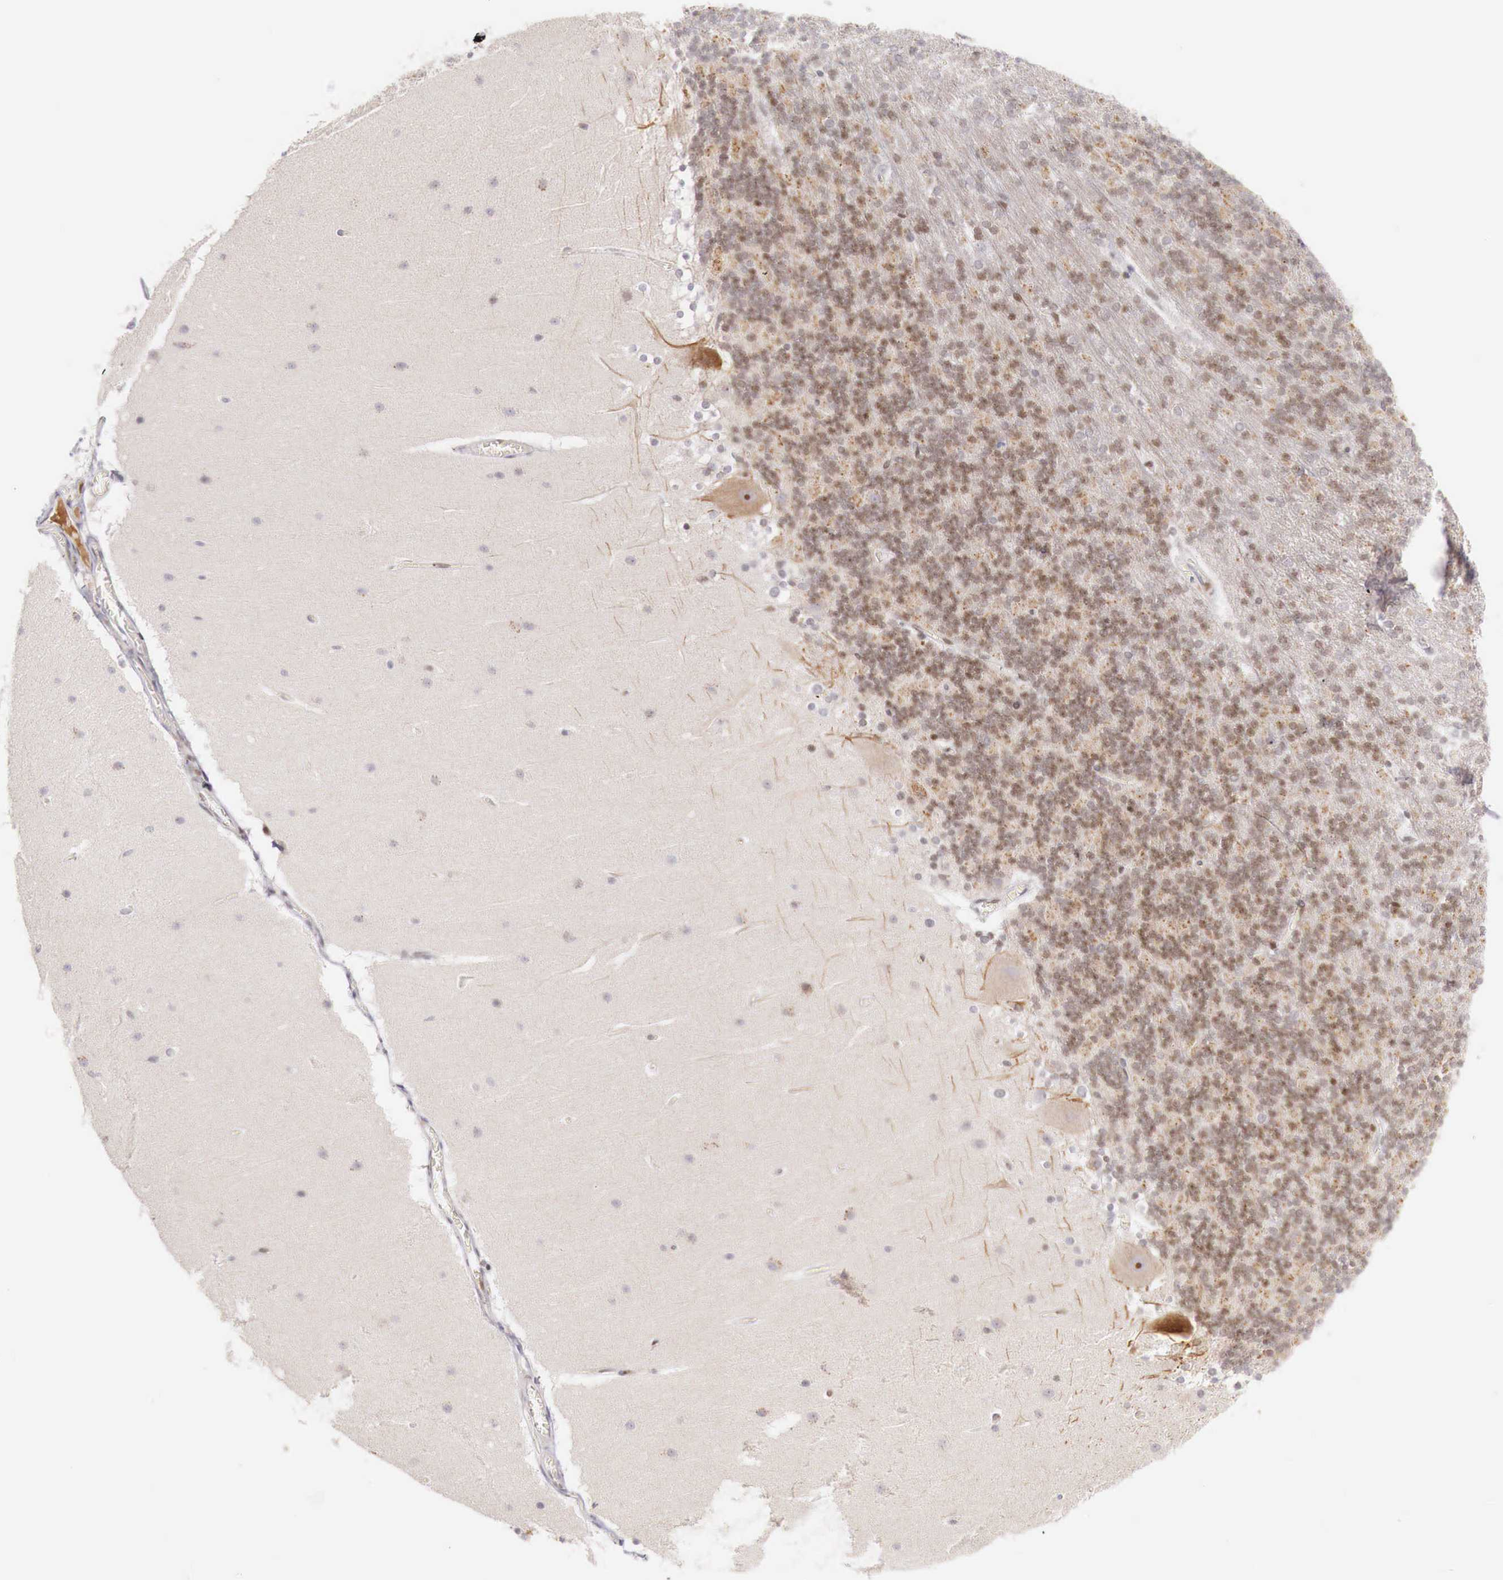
{"staining": {"intensity": "weak", "quantity": "25%-75%", "location": "cytoplasmic/membranous"}, "tissue": "cerebellum", "cell_type": "Cells in granular layer", "image_type": "normal", "snomed": [{"axis": "morphology", "description": "Normal tissue, NOS"}, {"axis": "topography", "description": "Cerebellum"}], "caption": "Weak cytoplasmic/membranous positivity for a protein is seen in approximately 25%-75% of cells in granular layer of normal cerebellum using immunohistochemistry (IHC).", "gene": "CLCN5", "patient": {"sex": "female", "age": 19}}